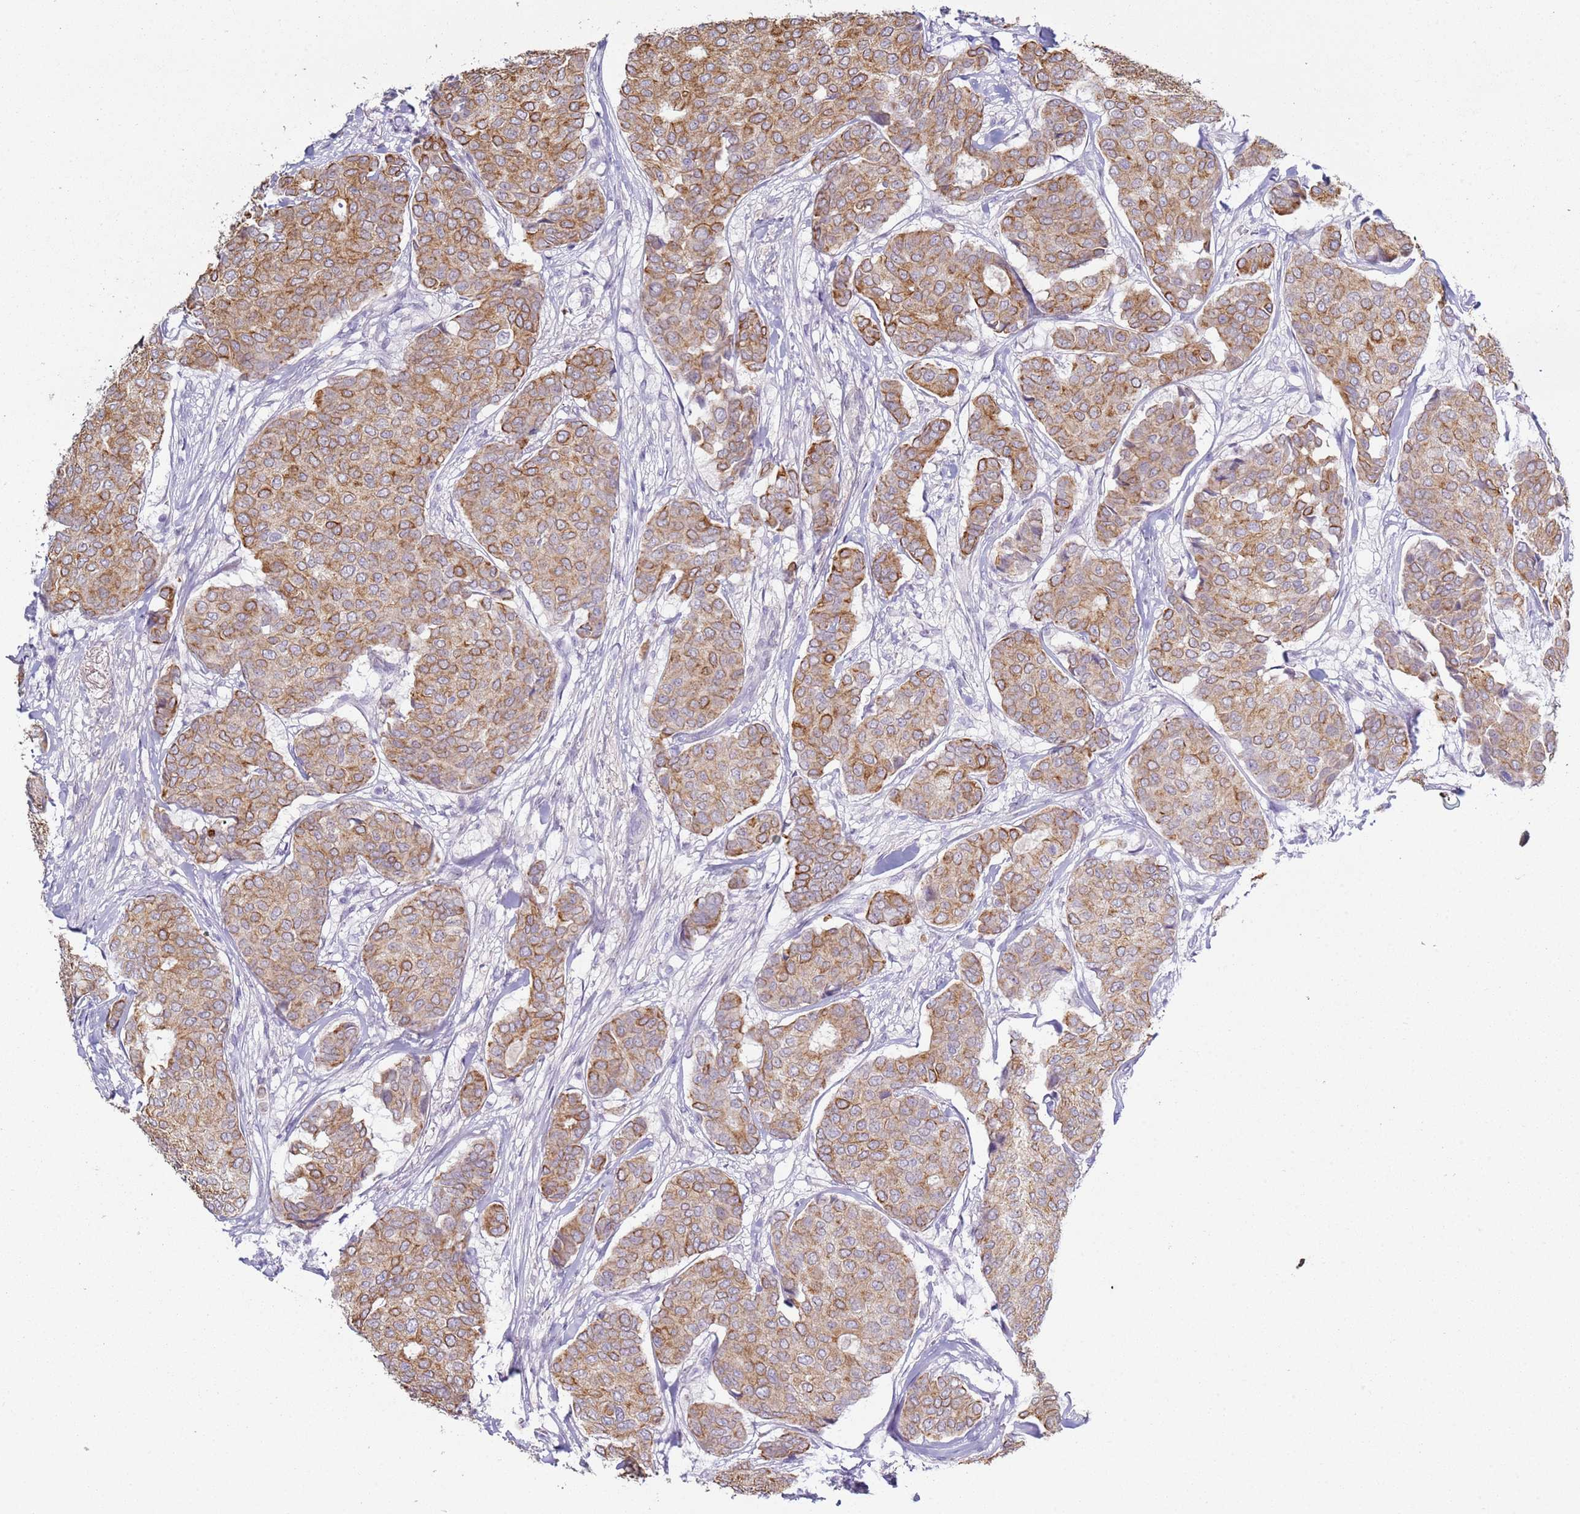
{"staining": {"intensity": "moderate", "quantity": ">75%", "location": "cytoplasmic/membranous"}, "tissue": "breast cancer", "cell_type": "Tumor cells", "image_type": "cancer", "snomed": [{"axis": "morphology", "description": "Duct carcinoma"}, {"axis": "topography", "description": "Breast"}], "caption": "Immunohistochemistry (IHC) image of neoplastic tissue: breast invasive ductal carcinoma stained using immunohistochemistry displays medium levels of moderate protein expression localized specifically in the cytoplasmic/membranous of tumor cells, appearing as a cytoplasmic/membranous brown color.", "gene": "NPAP1", "patient": {"sex": "female", "age": 75}}